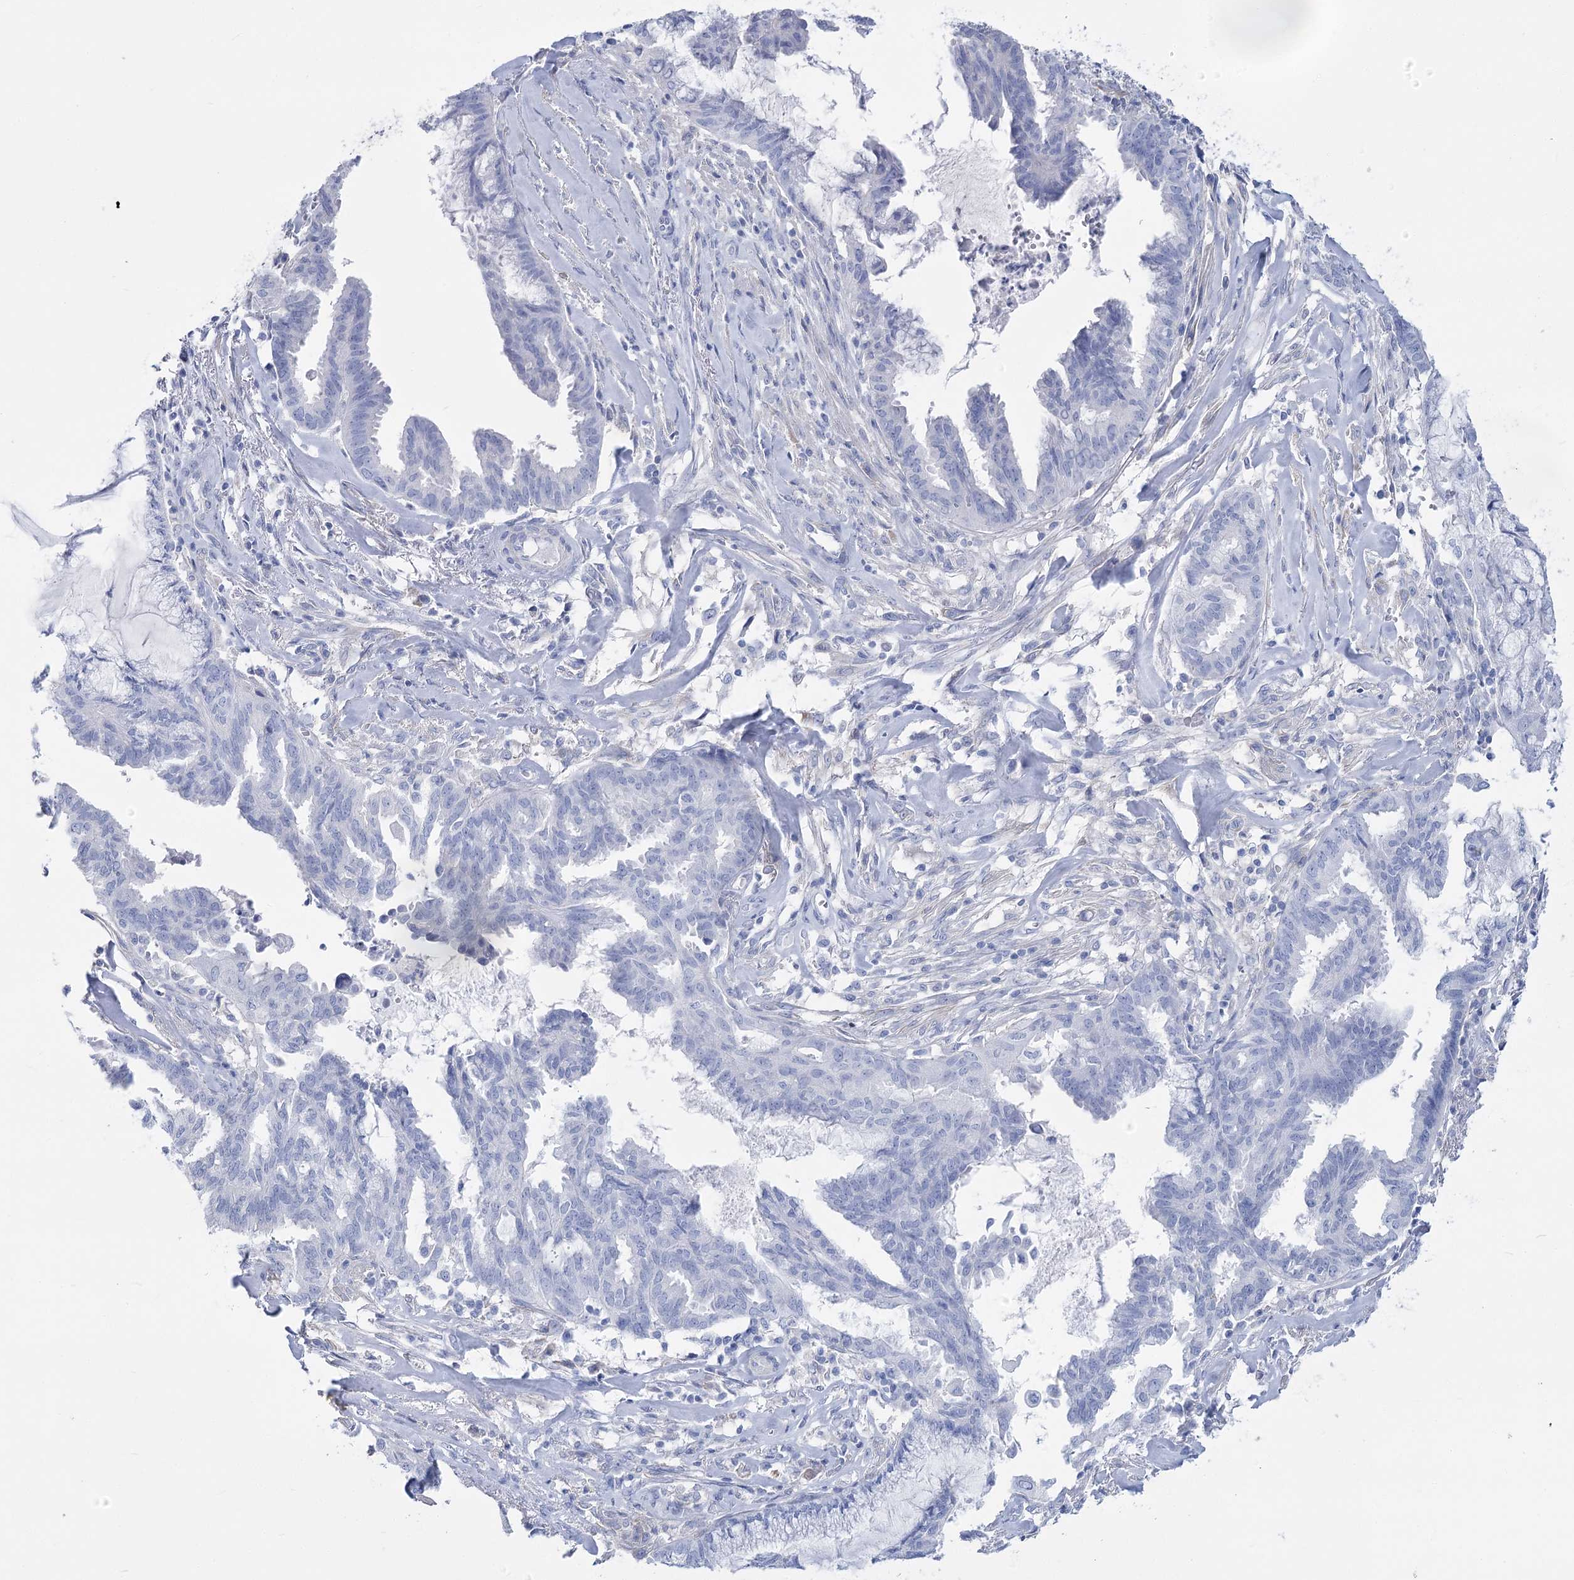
{"staining": {"intensity": "negative", "quantity": "none", "location": "none"}, "tissue": "endometrial cancer", "cell_type": "Tumor cells", "image_type": "cancer", "snomed": [{"axis": "morphology", "description": "Adenocarcinoma, NOS"}, {"axis": "topography", "description": "Endometrium"}], "caption": "Tumor cells show no significant expression in adenocarcinoma (endometrial).", "gene": "PCDHA1", "patient": {"sex": "female", "age": 86}}